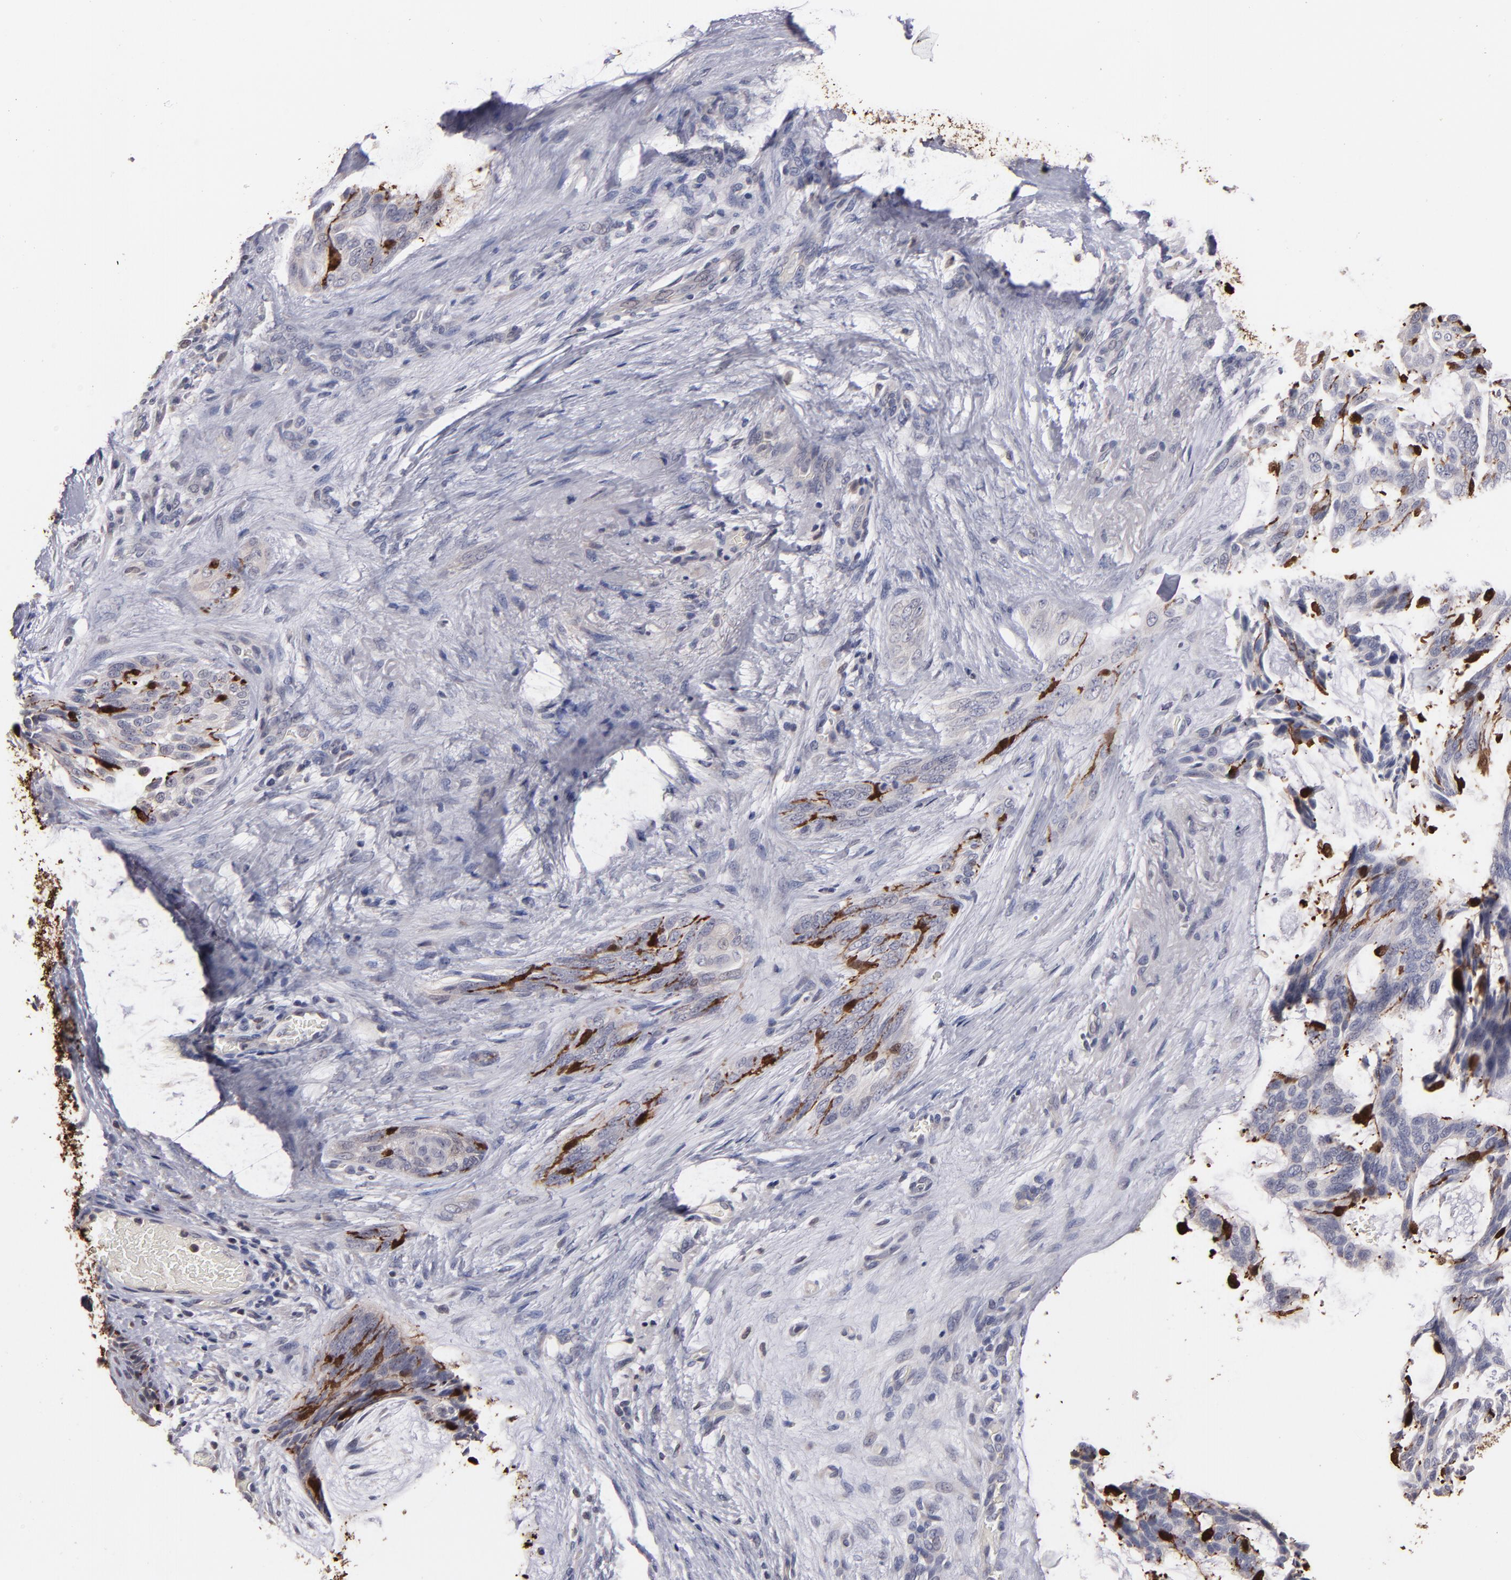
{"staining": {"intensity": "moderate", "quantity": "<25%", "location": "cytoplasmic/membranous,nuclear"}, "tissue": "skin cancer", "cell_type": "Tumor cells", "image_type": "cancer", "snomed": [{"axis": "morphology", "description": "Normal tissue, NOS"}, {"axis": "morphology", "description": "Basal cell carcinoma"}, {"axis": "topography", "description": "Skin"}], "caption": "Immunohistochemical staining of basal cell carcinoma (skin) displays low levels of moderate cytoplasmic/membranous and nuclear expression in about <25% of tumor cells.", "gene": "S100A1", "patient": {"sex": "female", "age": 71}}